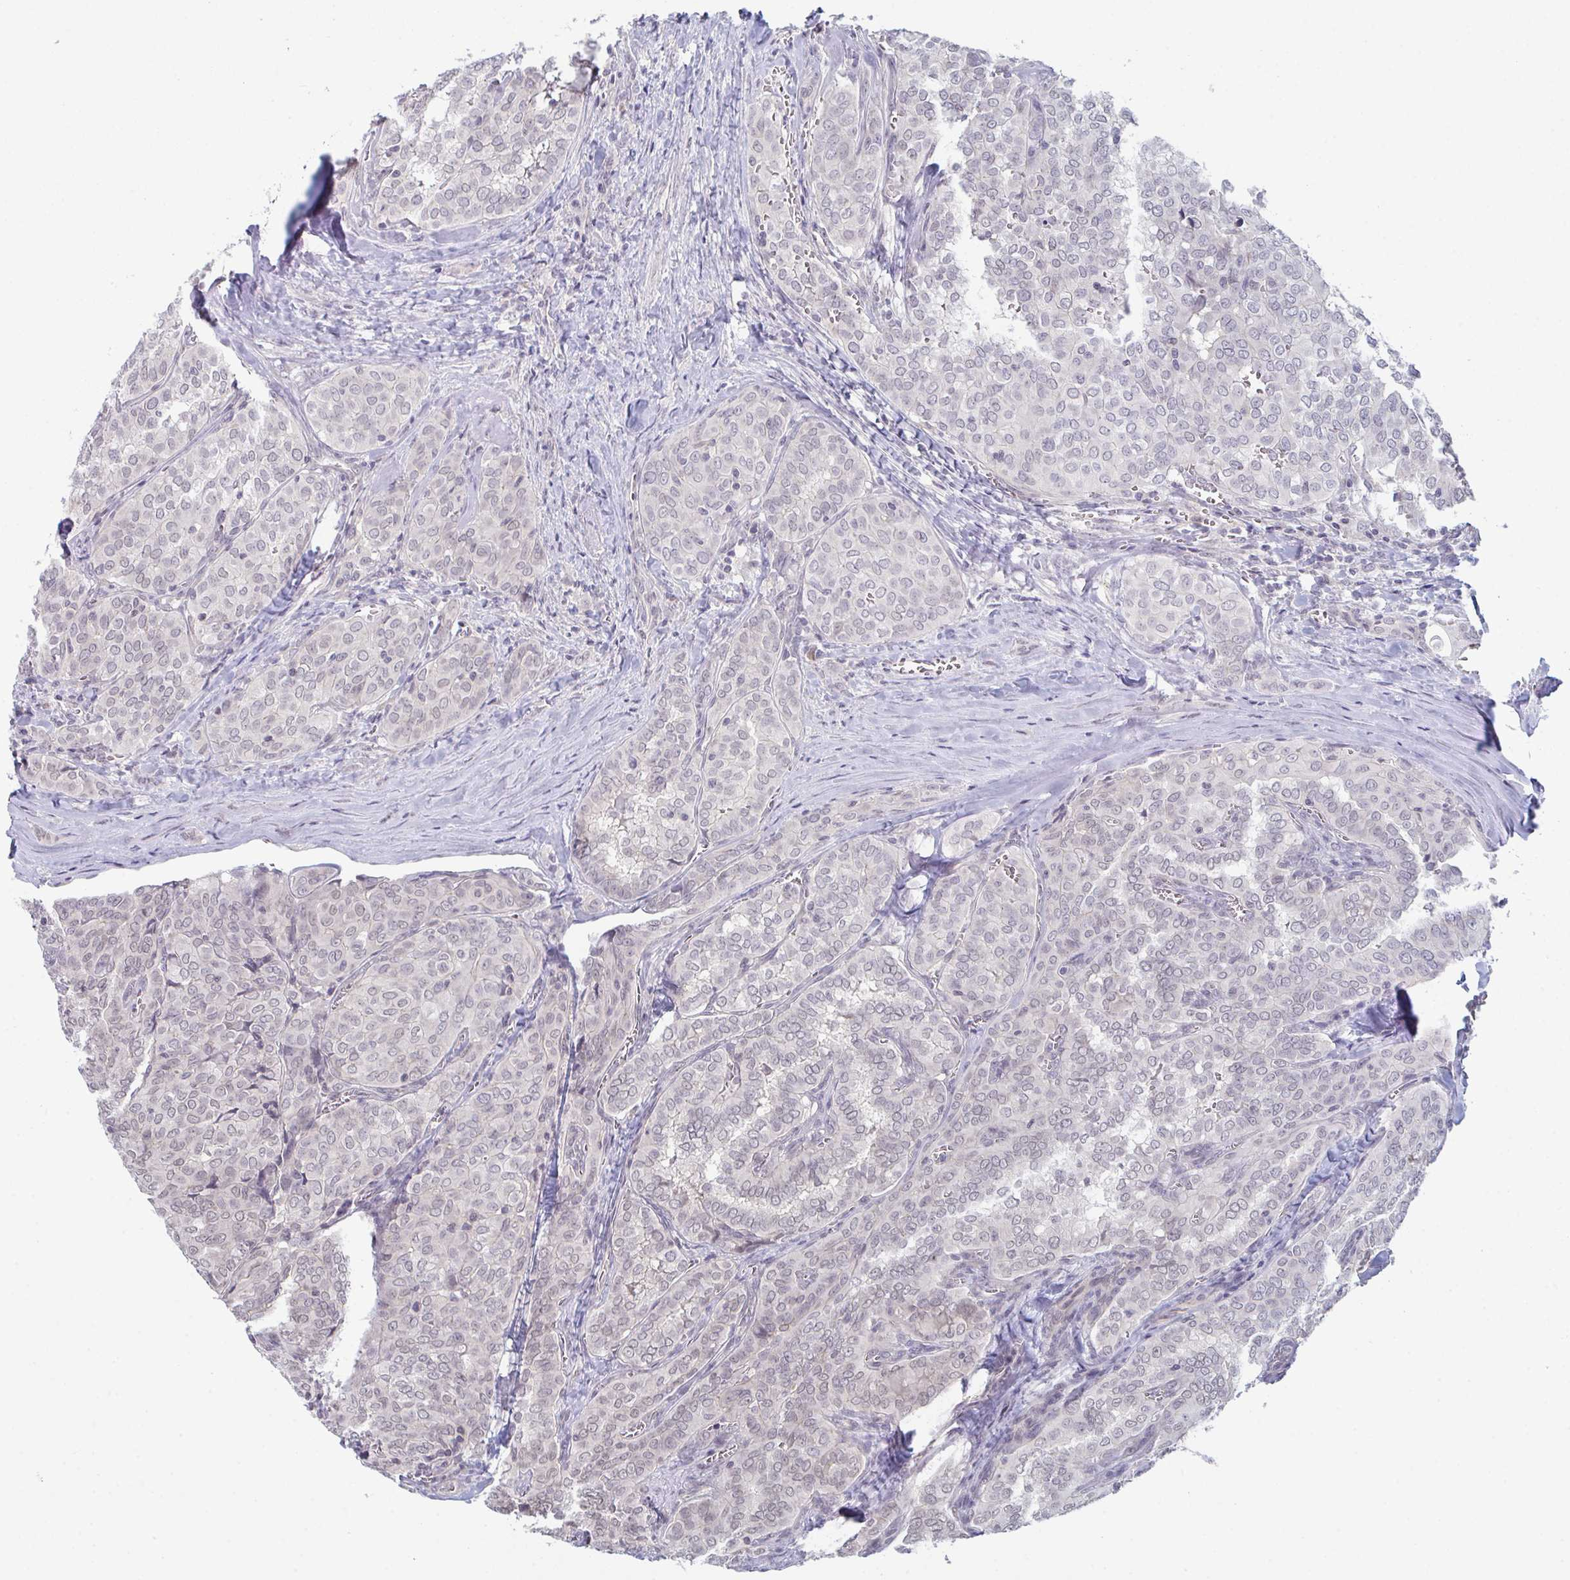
{"staining": {"intensity": "negative", "quantity": "none", "location": "none"}, "tissue": "thyroid cancer", "cell_type": "Tumor cells", "image_type": "cancer", "snomed": [{"axis": "morphology", "description": "Papillary adenocarcinoma, NOS"}, {"axis": "topography", "description": "Thyroid gland"}], "caption": "This is a histopathology image of immunohistochemistry (IHC) staining of thyroid cancer (papillary adenocarcinoma), which shows no expression in tumor cells.", "gene": "ZNF214", "patient": {"sex": "female", "age": 30}}